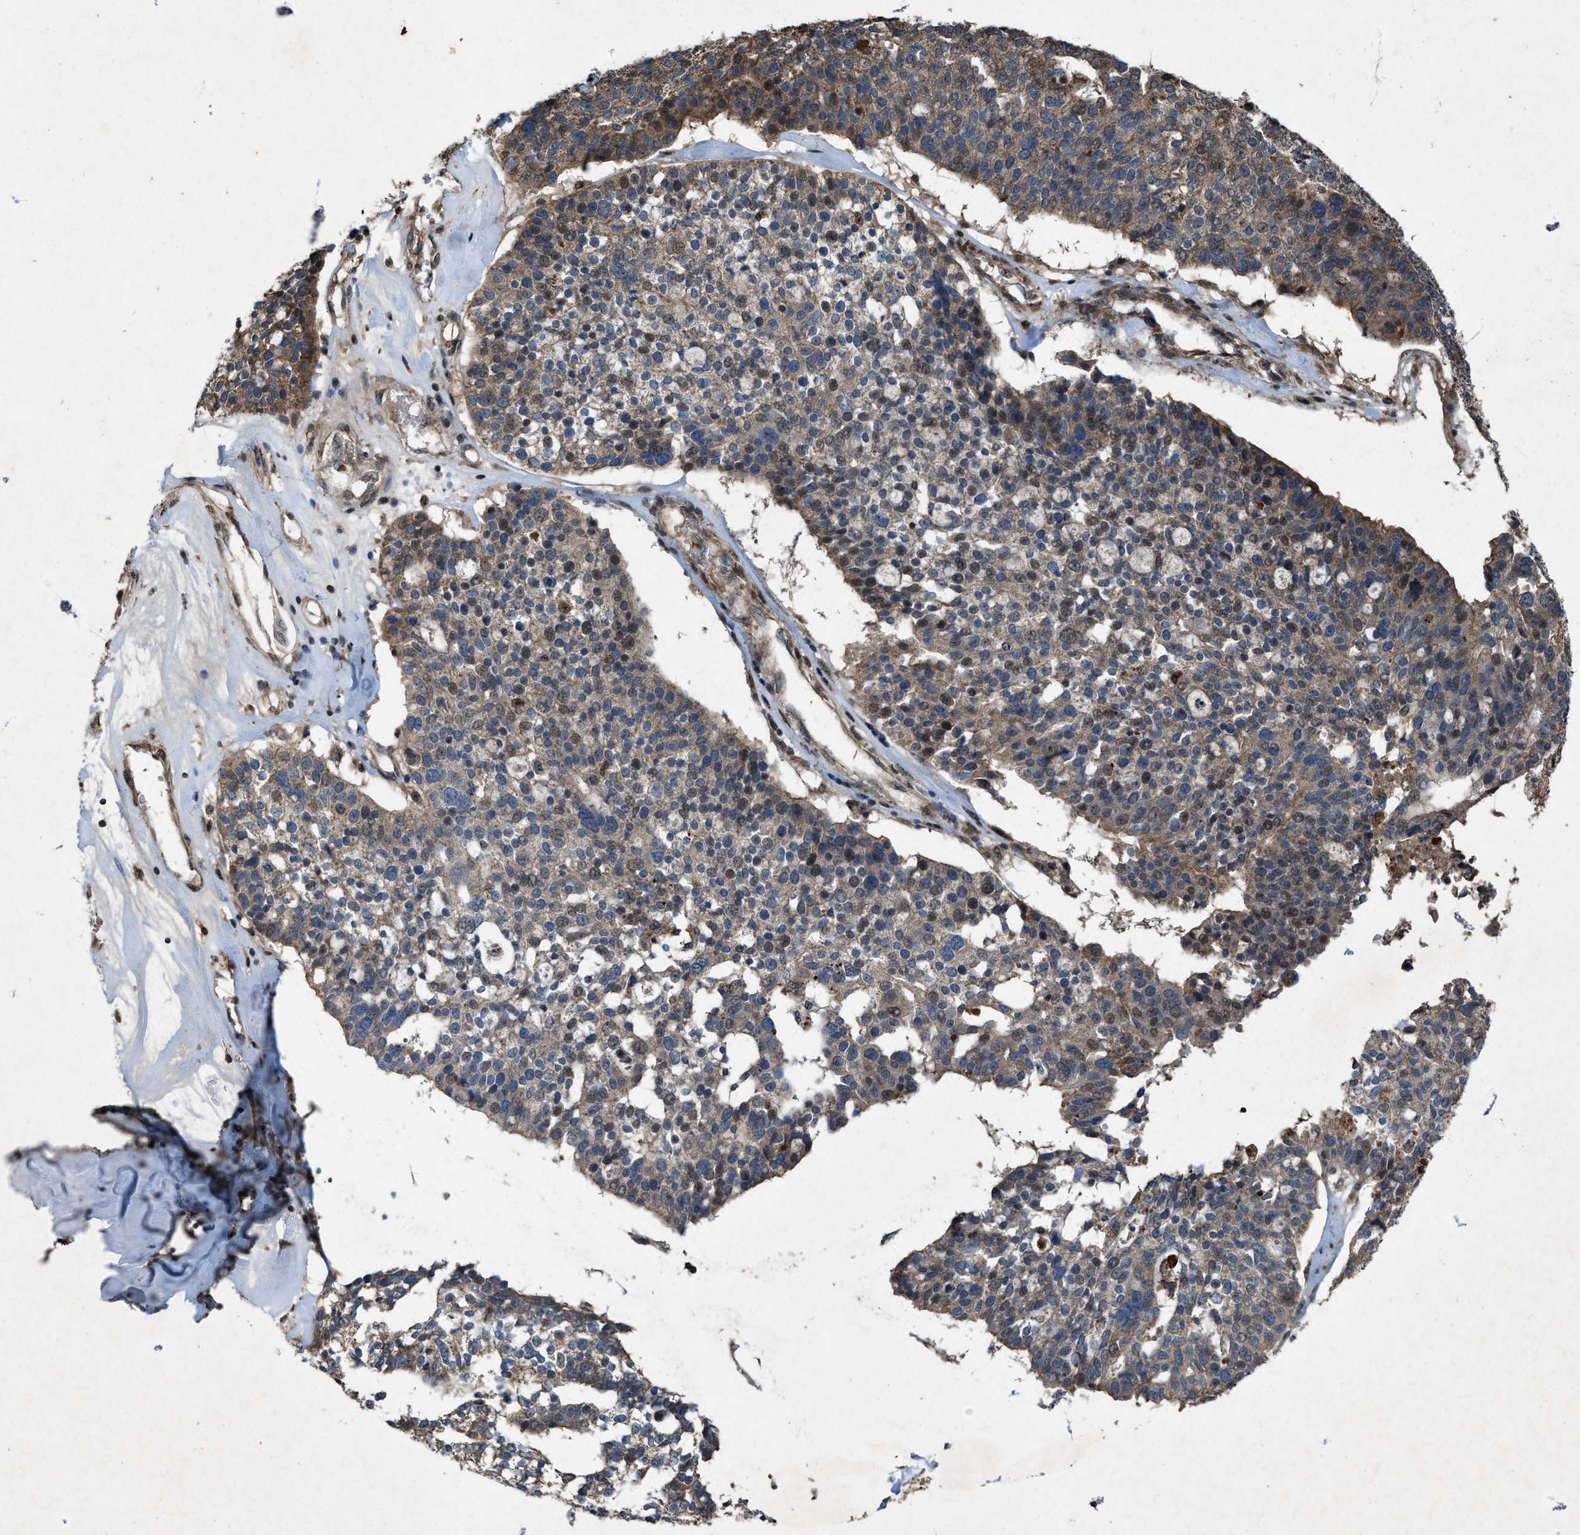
{"staining": {"intensity": "moderate", "quantity": ">75%", "location": "cytoplasmic/membranous"}, "tissue": "ovarian cancer", "cell_type": "Tumor cells", "image_type": "cancer", "snomed": [{"axis": "morphology", "description": "Cystadenocarcinoma, serous, NOS"}, {"axis": "topography", "description": "Ovary"}], "caption": "About >75% of tumor cells in ovarian cancer show moderate cytoplasmic/membranous protein expression as visualized by brown immunohistochemical staining.", "gene": "PDP2", "patient": {"sex": "female", "age": 59}}